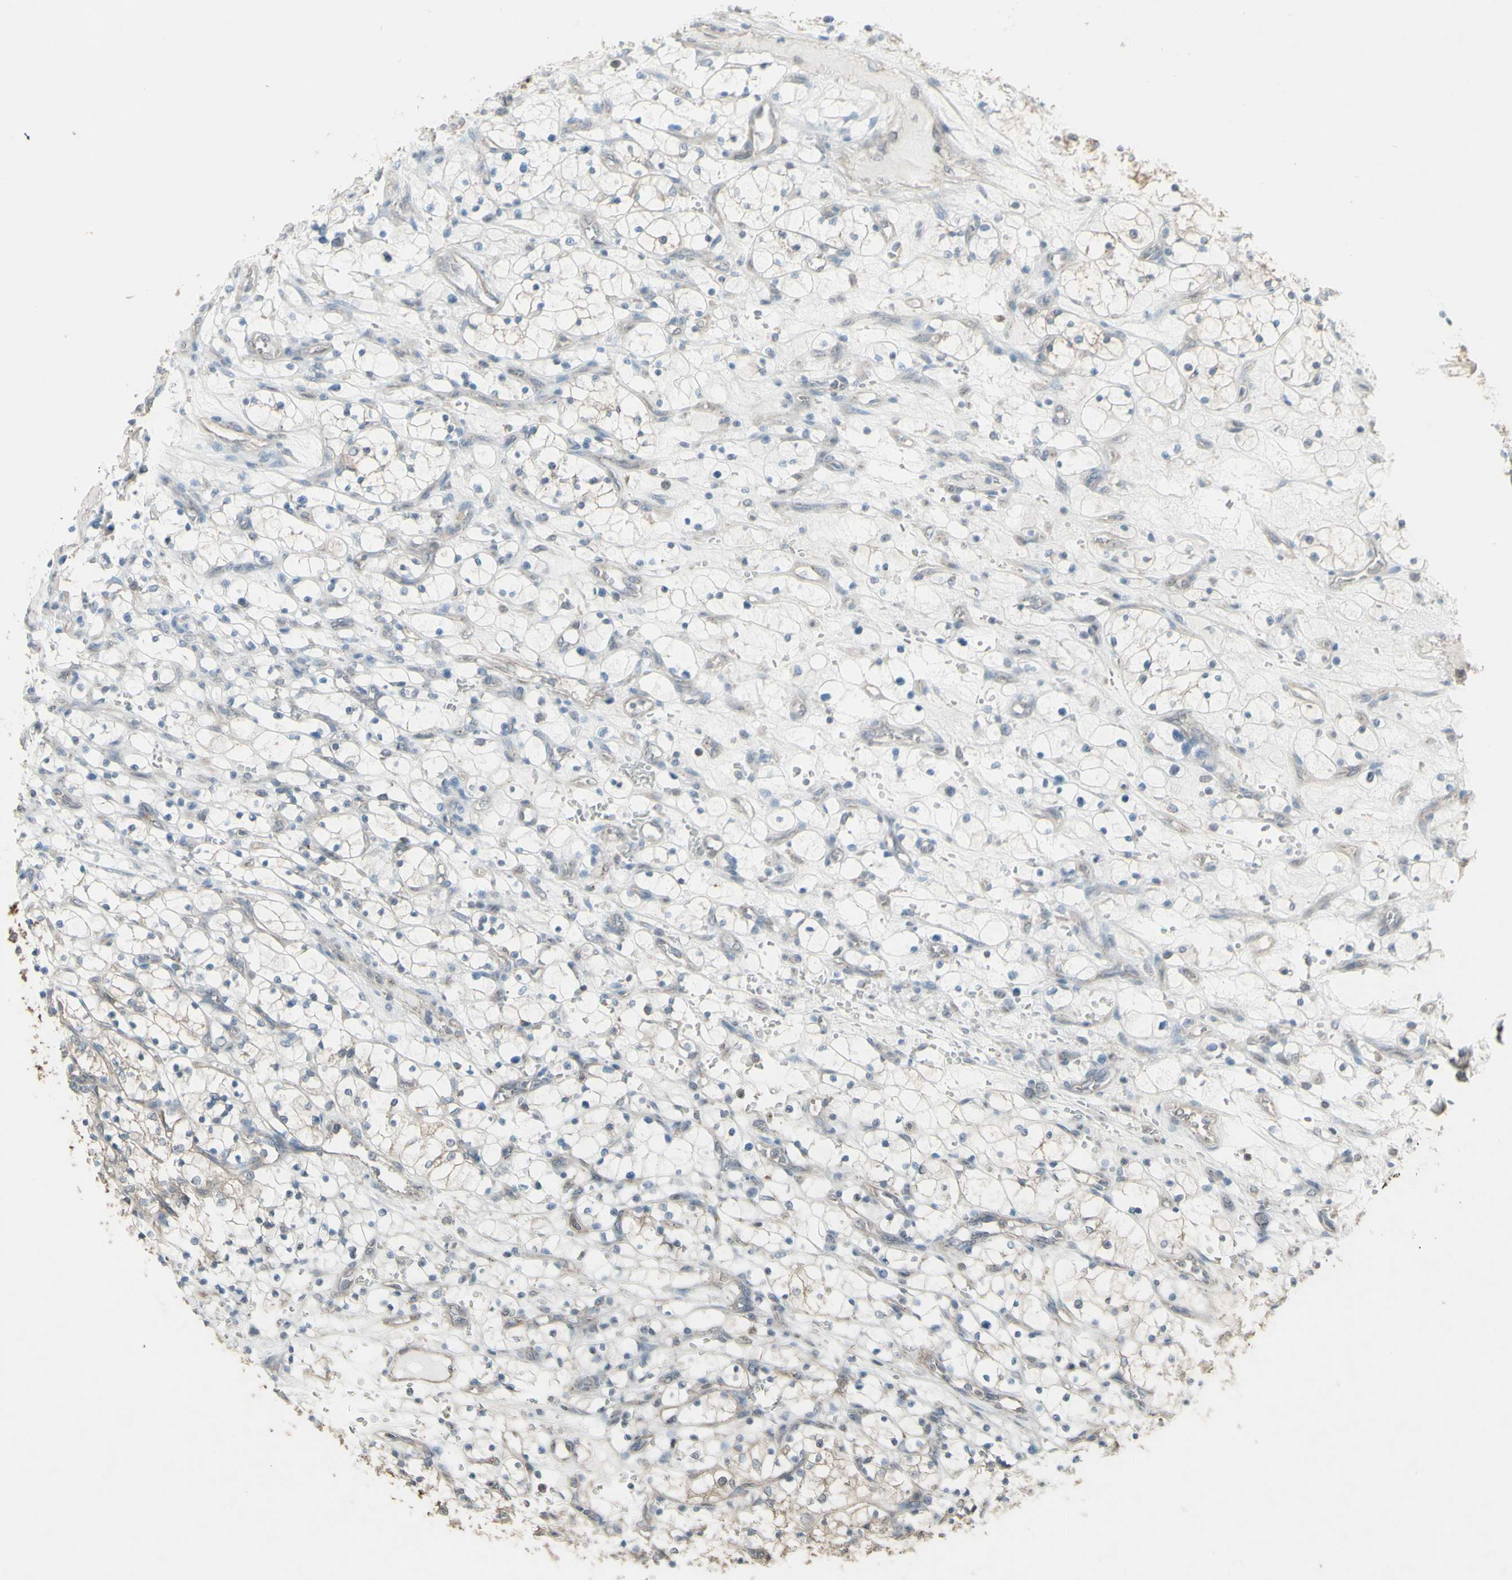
{"staining": {"intensity": "negative", "quantity": "none", "location": "none"}, "tissue": "renal cancer", "cell_type": "Tumor cells", "image_type": "cancer", "snomed": [{"axis": "morphology", "description": "Adenocarcinoma, NOS"}, {"axis": "topography", "description": "Kidney"}], "caption": "A high-resolution image shows IHC staining of renal adenocarcinoma, which exhibits no significant positivity in tumor cells.", "gene": "FXYD3", "patient": {"sex": "female", "age": 69}}